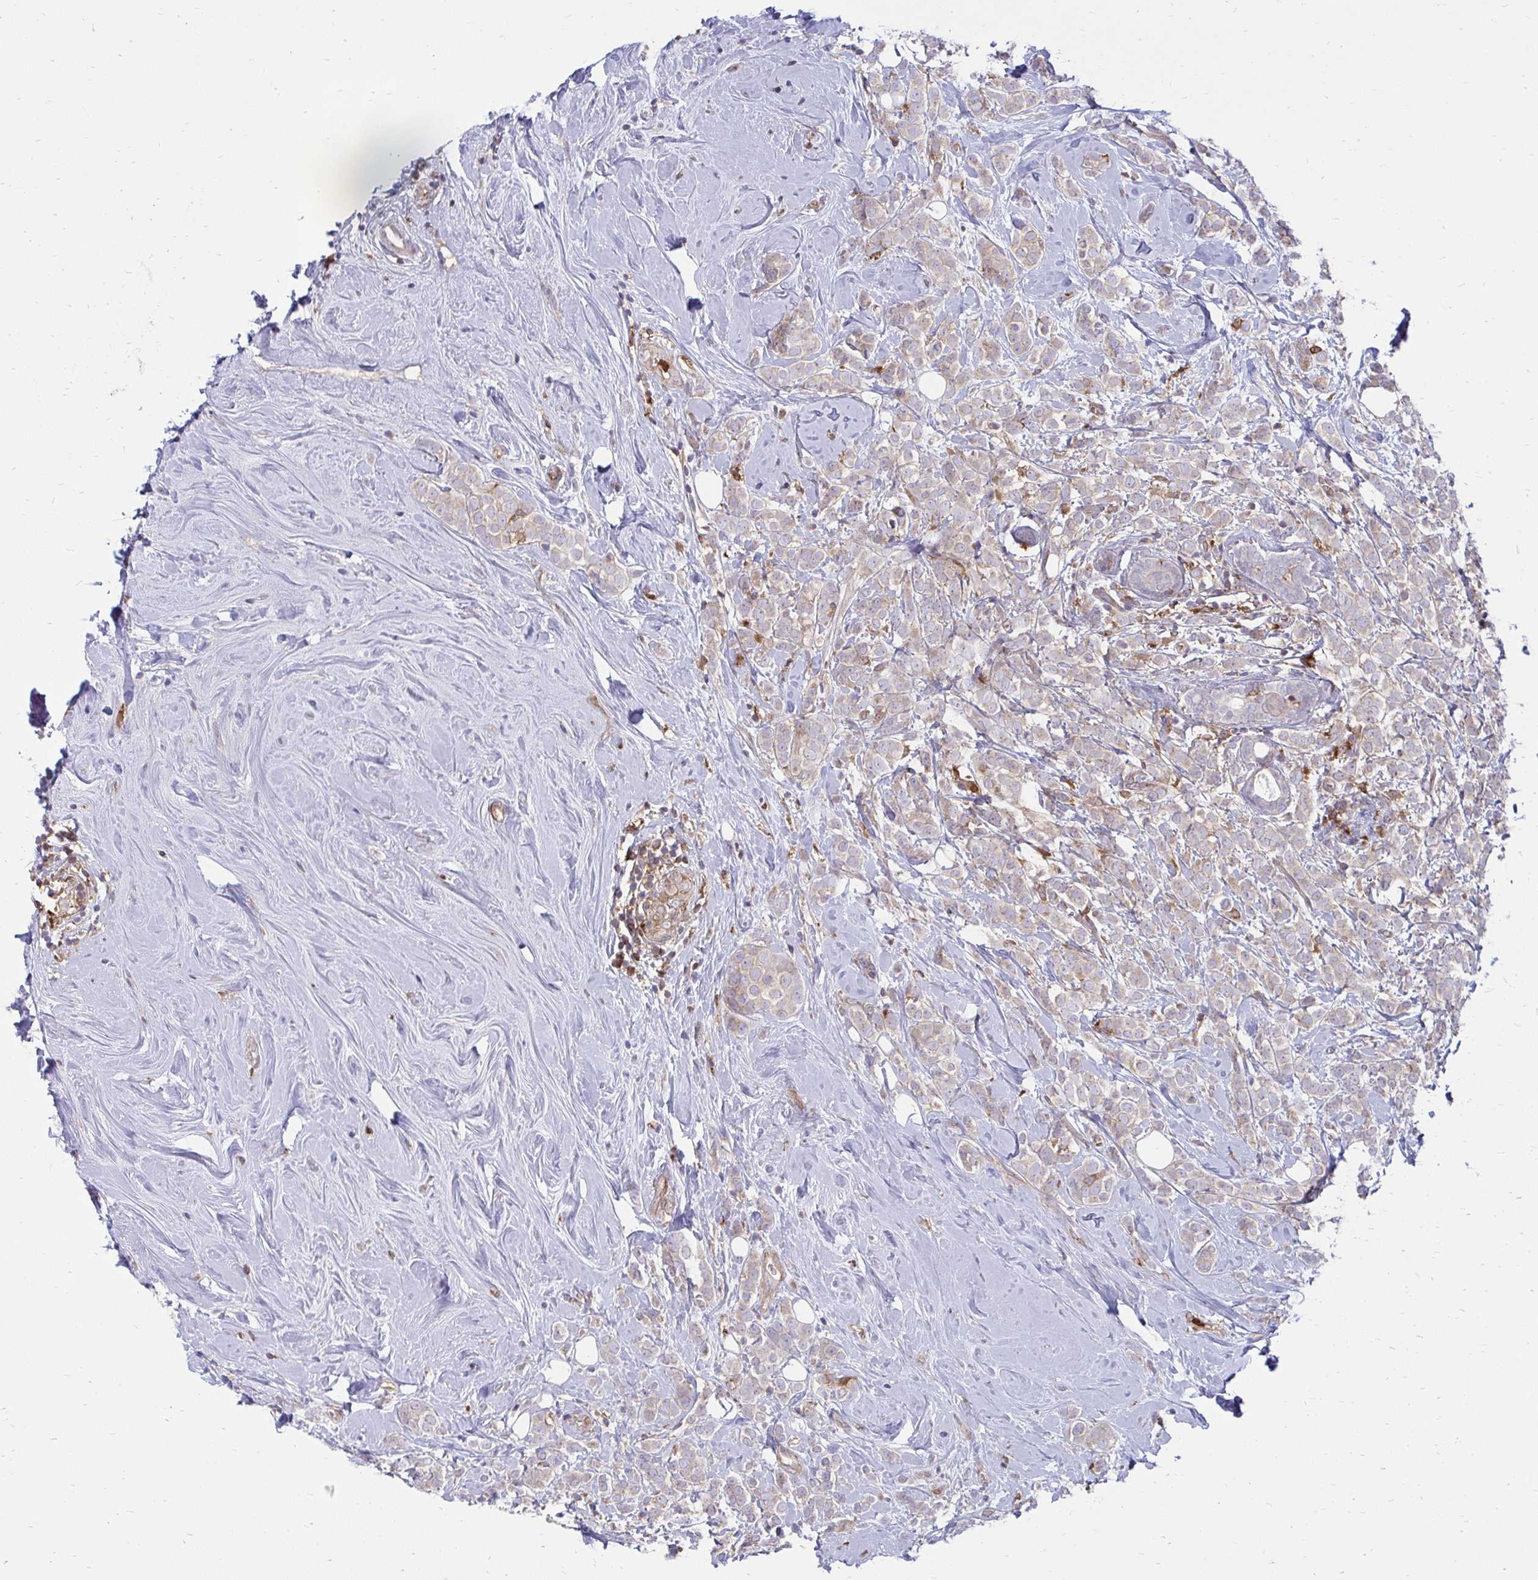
{"staining": {"intensity": "negative", "quantity": "none", "location": "none"}, "tissue": "breast cancer", "cell_type": "Tumor cells", "image_type": "cancer", "snomed": [{"axis": "morphology", "description": "Lobular carcinoma"}, {"axis": "topography", "description": "Breast"}], "caption": "A micrograph of human lobular carcinoma (breast) is negative for staining in tumor cells.", "gene": "ASAP1", "patient": {"sex": "female", "age": 49}}